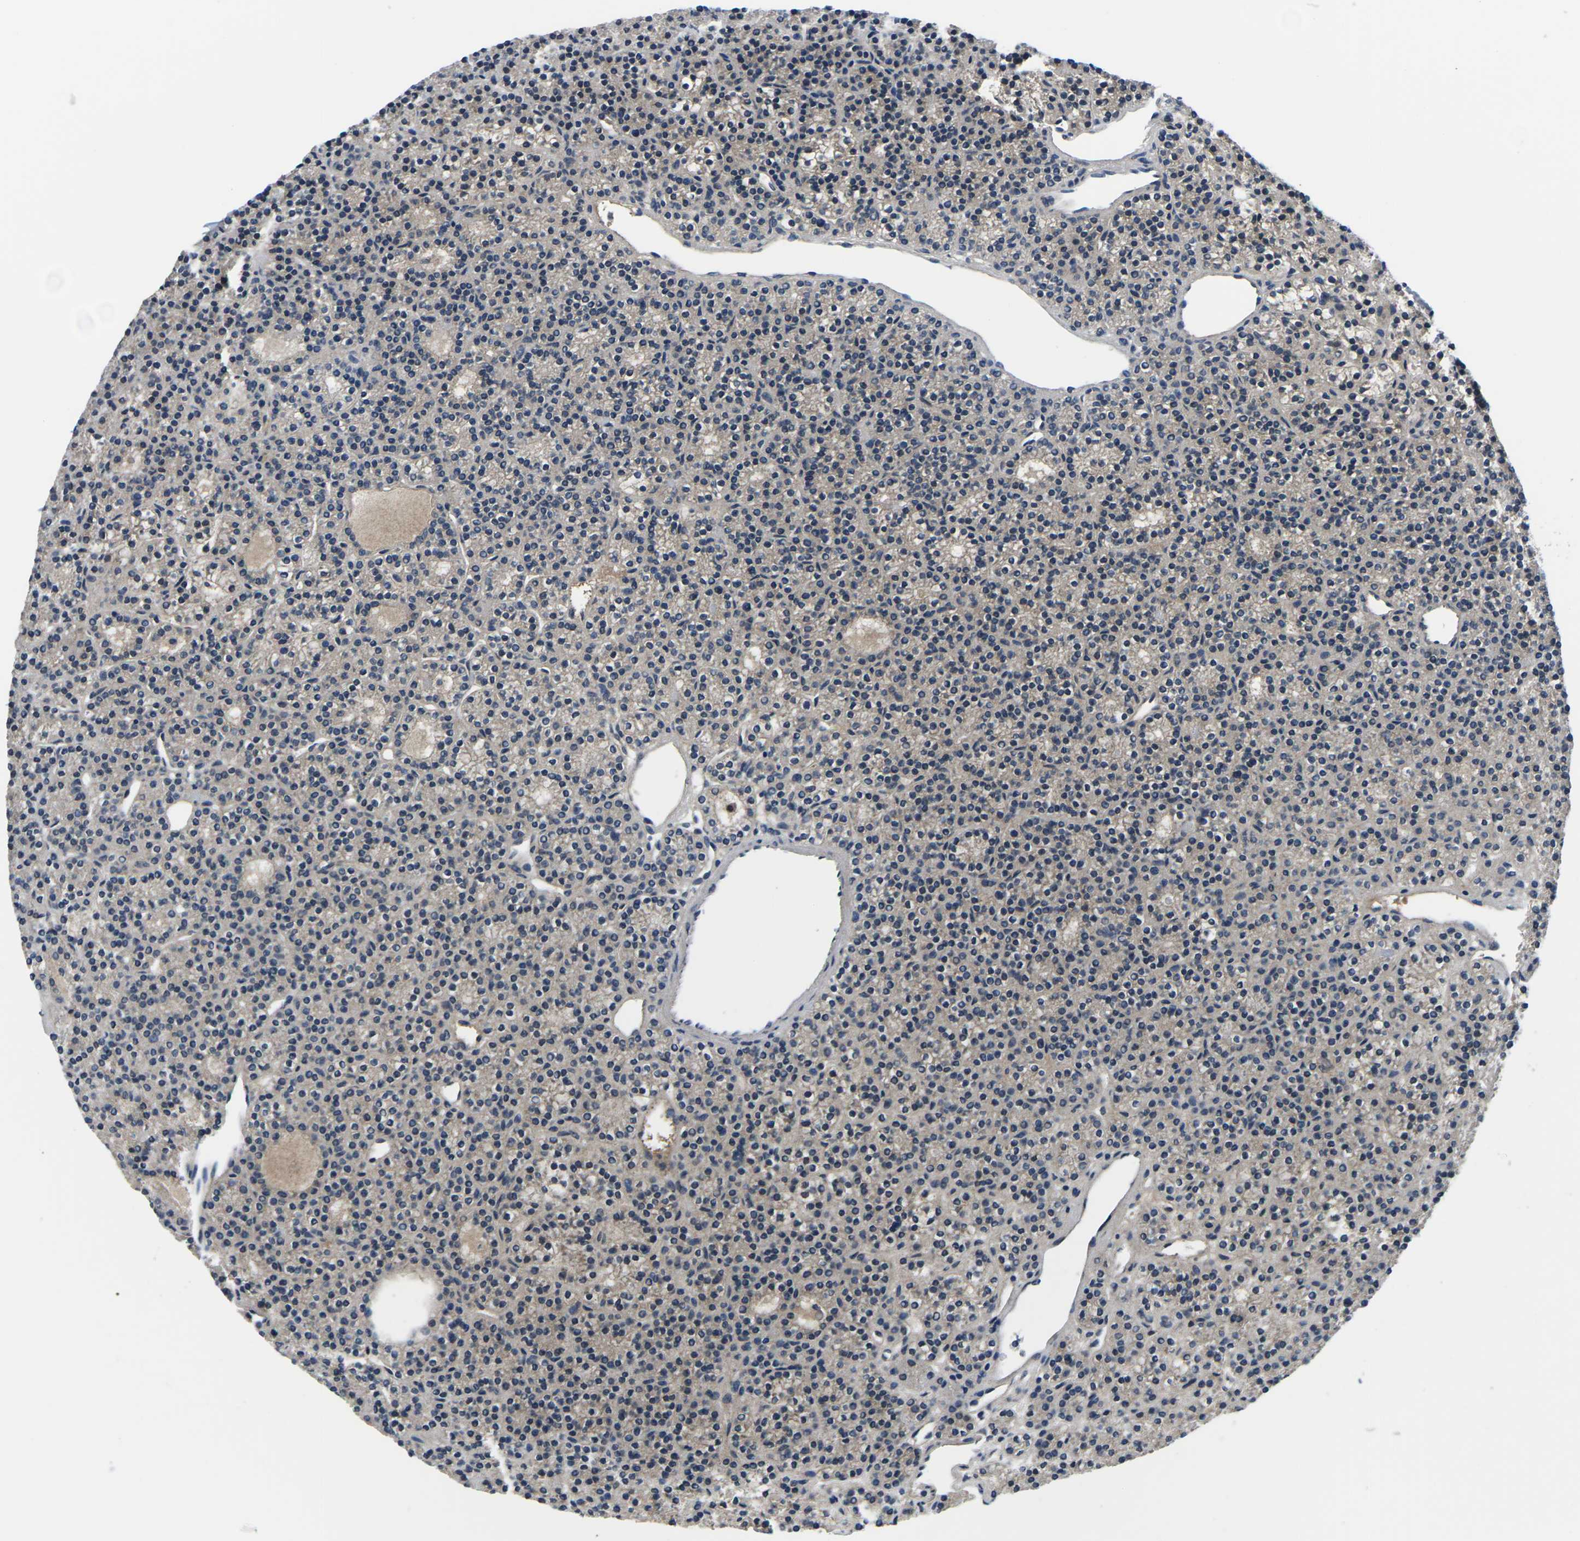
{"staining": {"intensity": "moderate", "quantity": "25%-75%", "location": "cytoplasmic/membranous"}, "tissue": "parathyroid gland", "cell_type": "Glandular cells", "image_type": "normal", "snomed": [{"axis": "morphology", "description": "Normal tissue, NOS"}, {"axis": "morphology", "description": "Adenoma, NOS"}, {"axis": "topography", "description": "Parathyroid gland"}], "caption": "Glandular cells show medium levels of moderate cytoplasmic/membranous positivity in about 25%-75% of cells in unremarkable human parathyroid gland.", "gene": "GSK3B", "patient": {"sex": "female", "age": 64}}